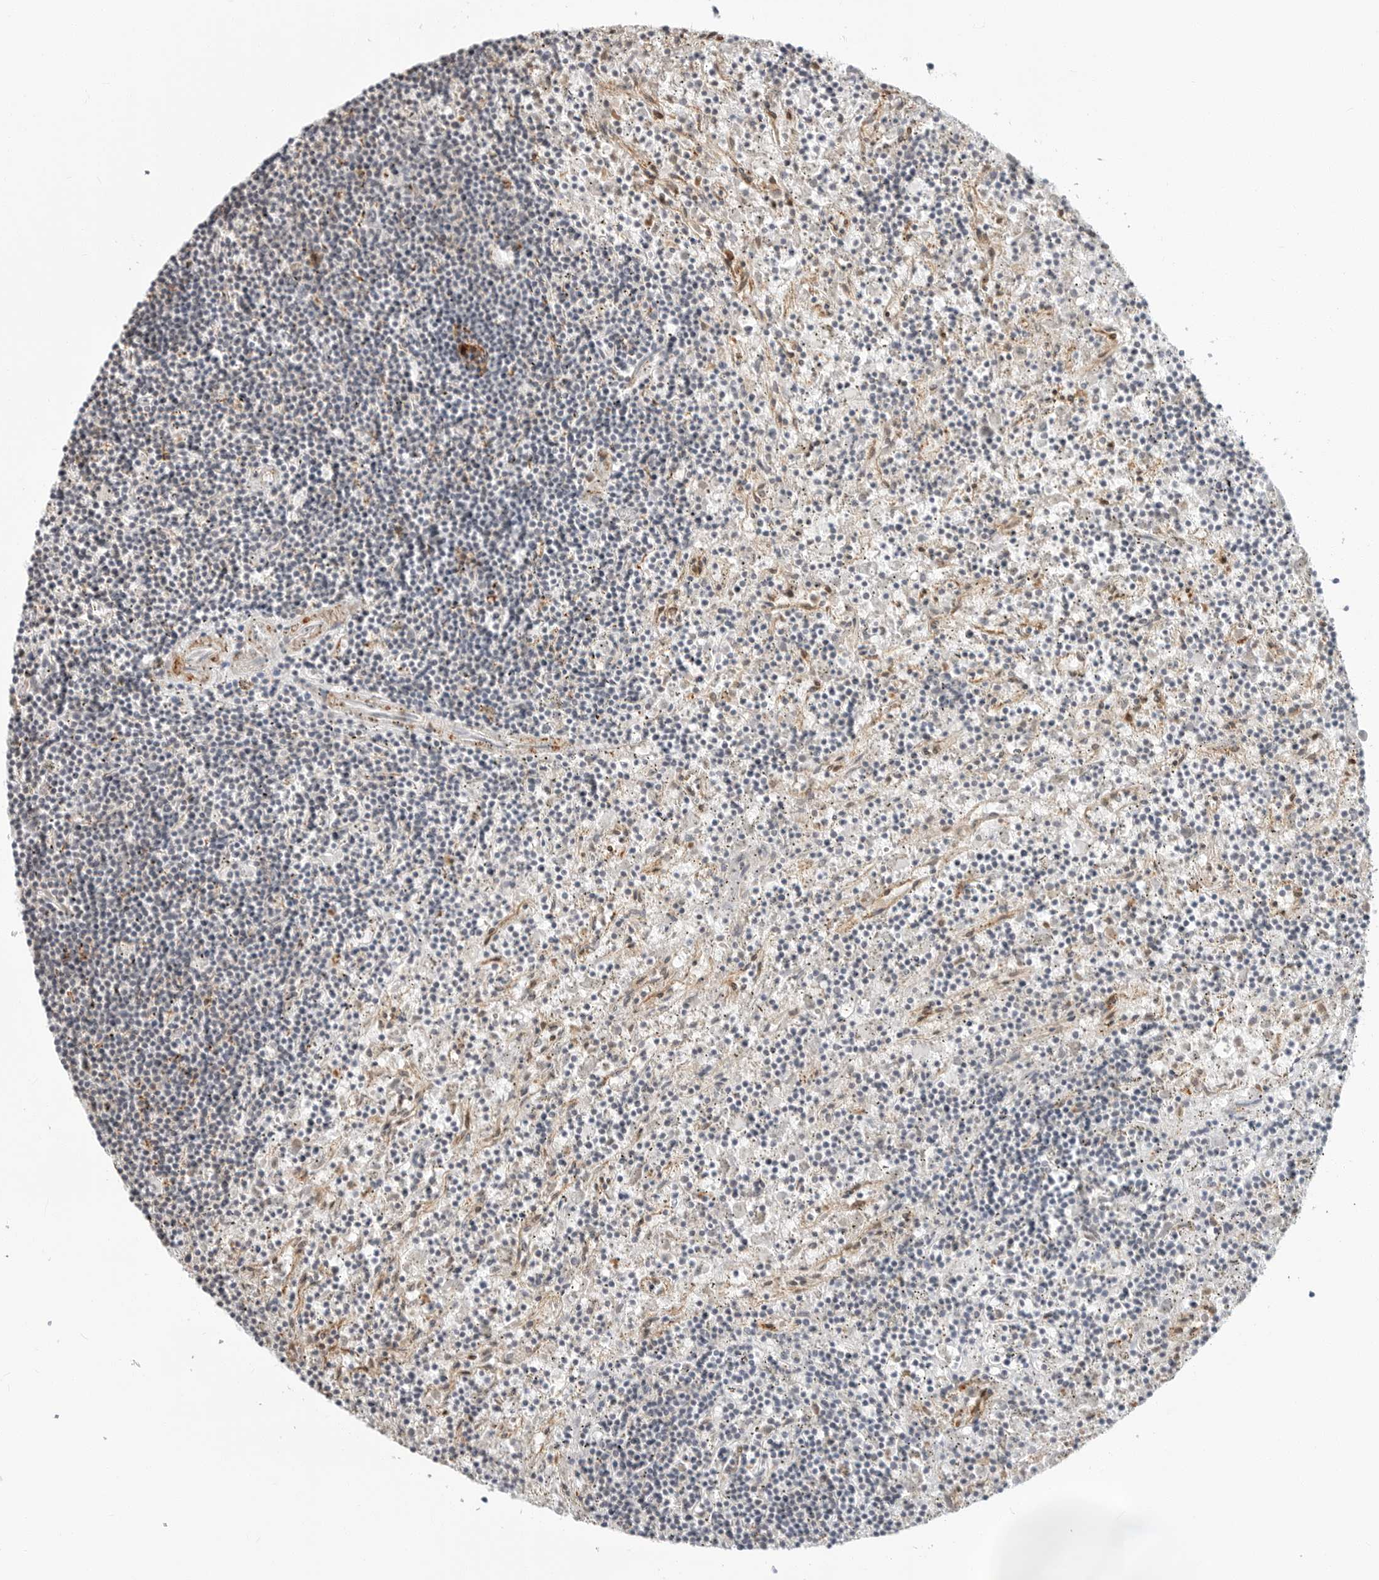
{"staining": {"intensity": "negative", "quantity": "none", "location": "none"}, "tissue": "lymphoma", "cell_type": "Tumor cells", "image_type": "cancer", "snomed": [{"axis": "morphology", "description": "Malignant lymphoma, non-Hodgkin's type, Low grade"}, {"axis": "topography", "description": "Spleen"}], "caption": "The histopathology image displays no significant staining in tumor cells of lymphoma.", "gene": "C1QTNF1", "patient": {"sex": "male", "age": 76}}